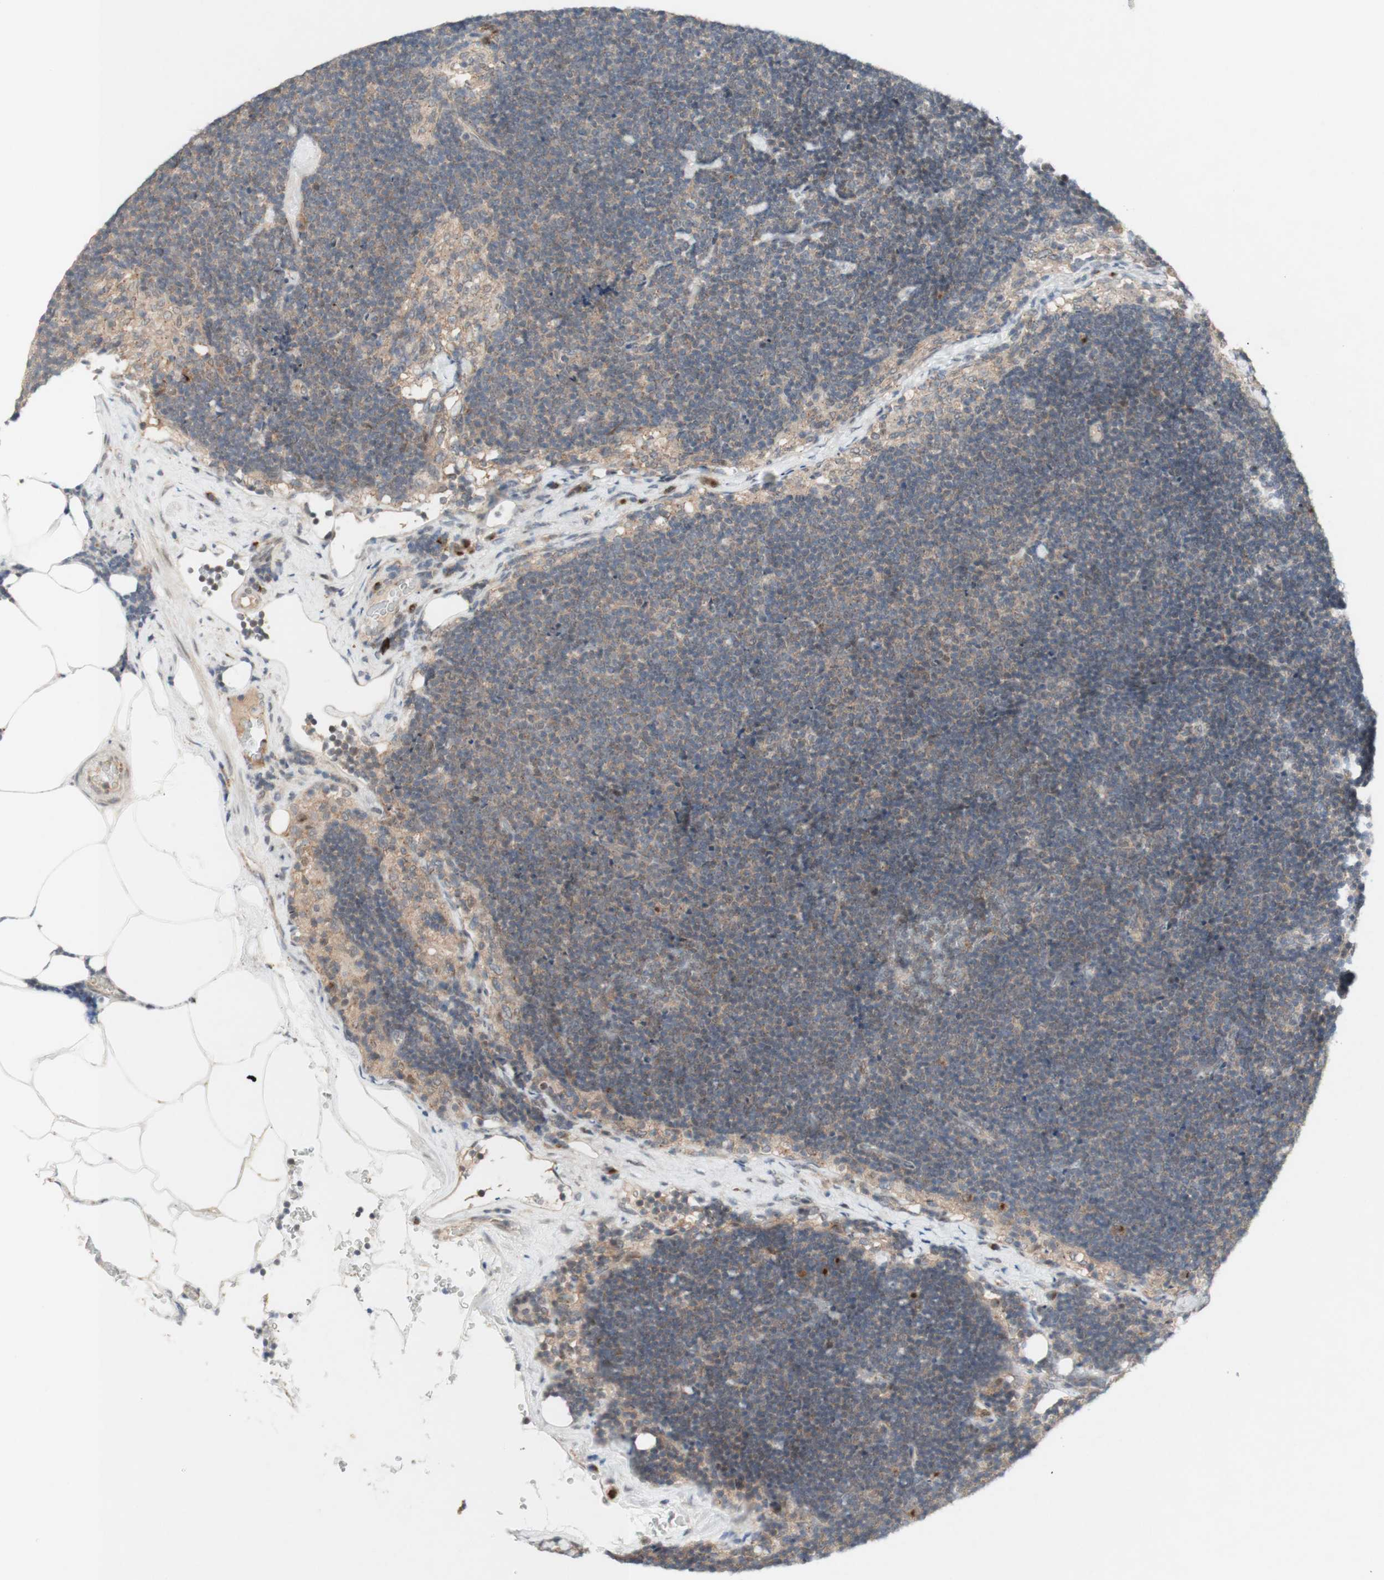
{"staining": {"intensity": "weak", "quantity": "25%-75%", "location": "cytoplasmic/membranous"}, "tissue": "lymph node", "cell_type": "Germinal center cells", "image_type": "normal", "snomed": [{"axis": "morphology", "description": "Normal tissue, NOS"}, {"axis": "topography", "description": "Lymph node"}], "caption": "A high-resolution histopathology image shows immunohistochemistry (IHC) staining of normal lymph node, which exhibits weak cytoplasmic/membranous positivity in about 25%-75% of germinal center cells.", "gene": "CYLD", "patient": {"sex": "male", "age": 63}}